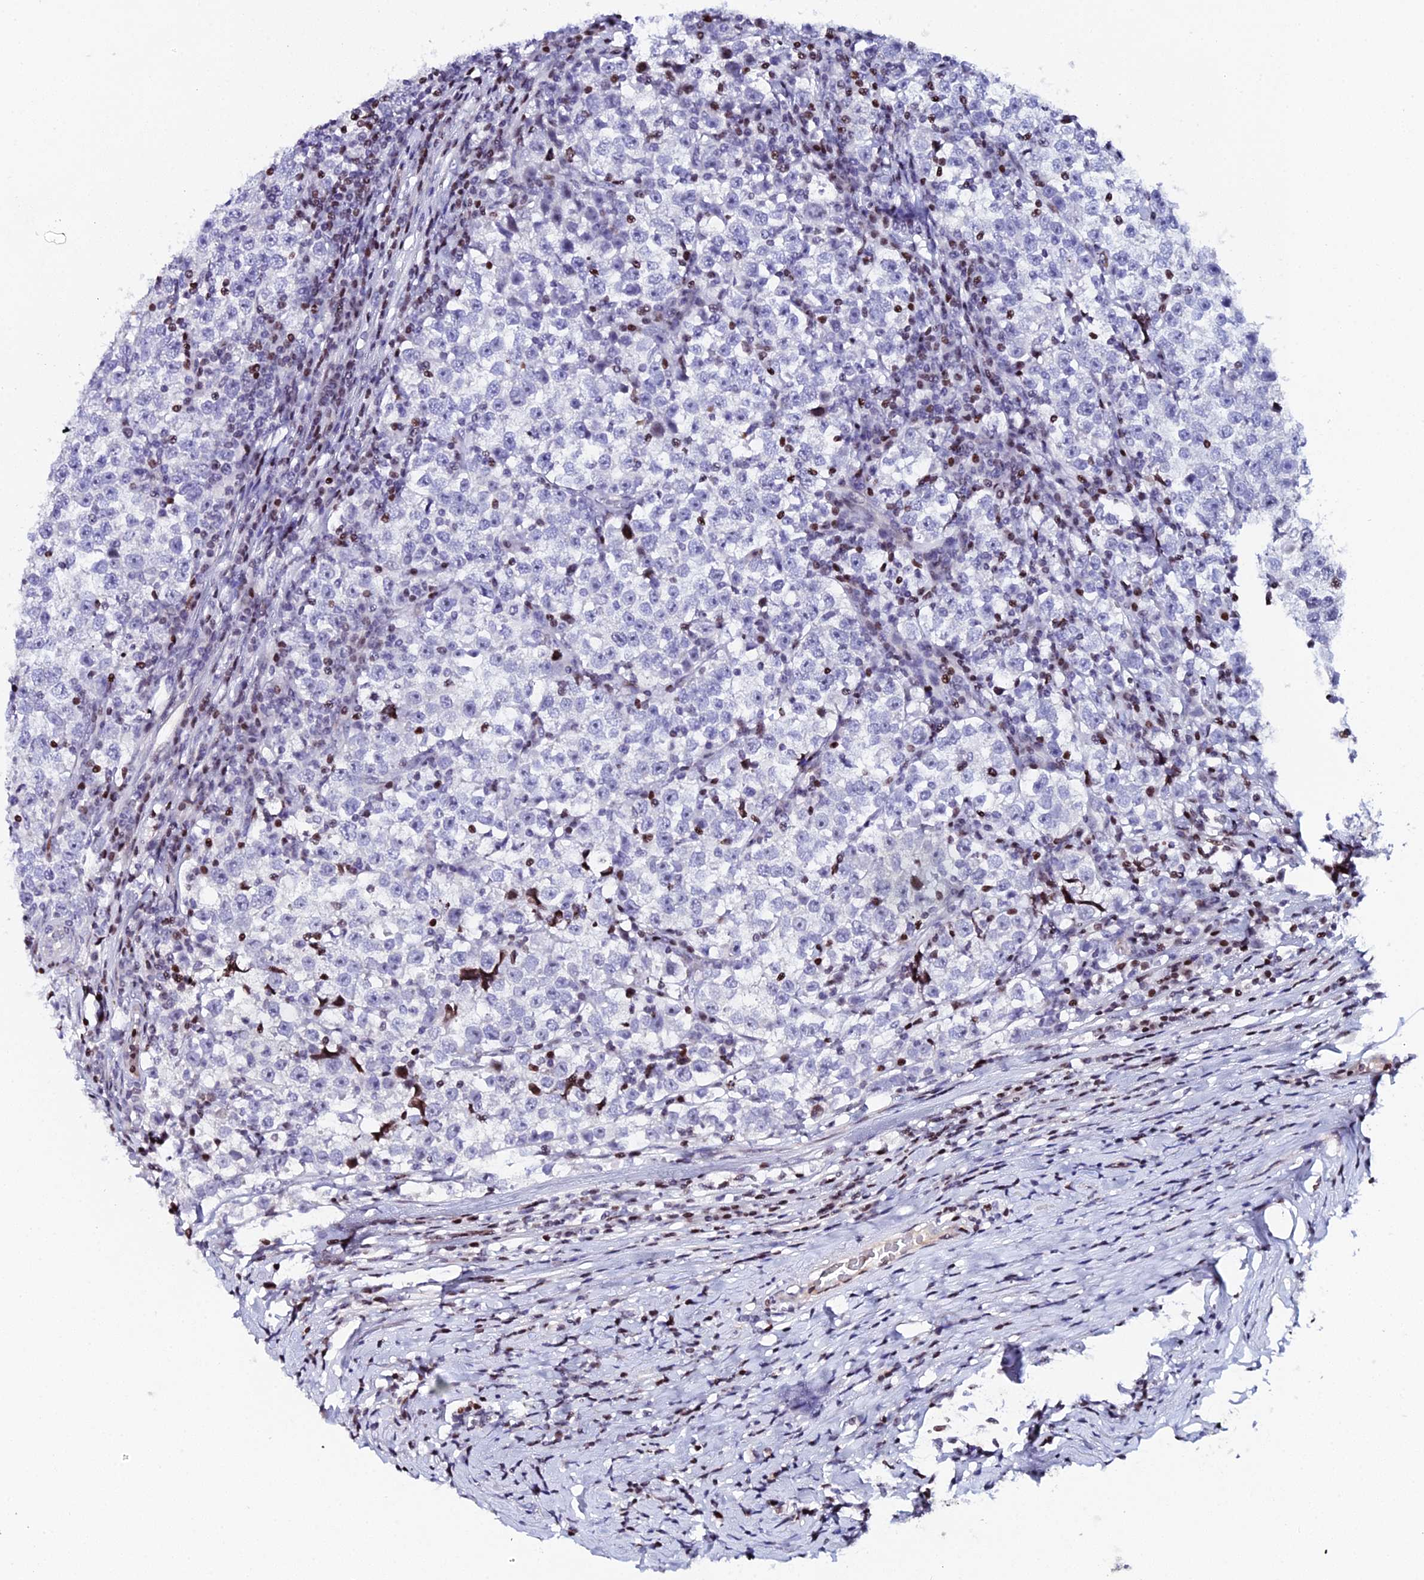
{"staining": {"intensity": "negative", "quantity": "none", "location": "none"}, "tissue": "testis cancer", "cell_type": "Tumor cells", "image_type": "cancer", "snomed": [{"axis": "morphology", "description": "Normal tissue, NOS"}, {"axis": "morphology", "description": "Seminoma, NOS"}, {"axis": "topography", "description": "Testis"}], "caption": "There is no significant staining in tumor cells of testis cancer.", "gene": "MYNN", "patient": {"sex": "male", "age": 43}}